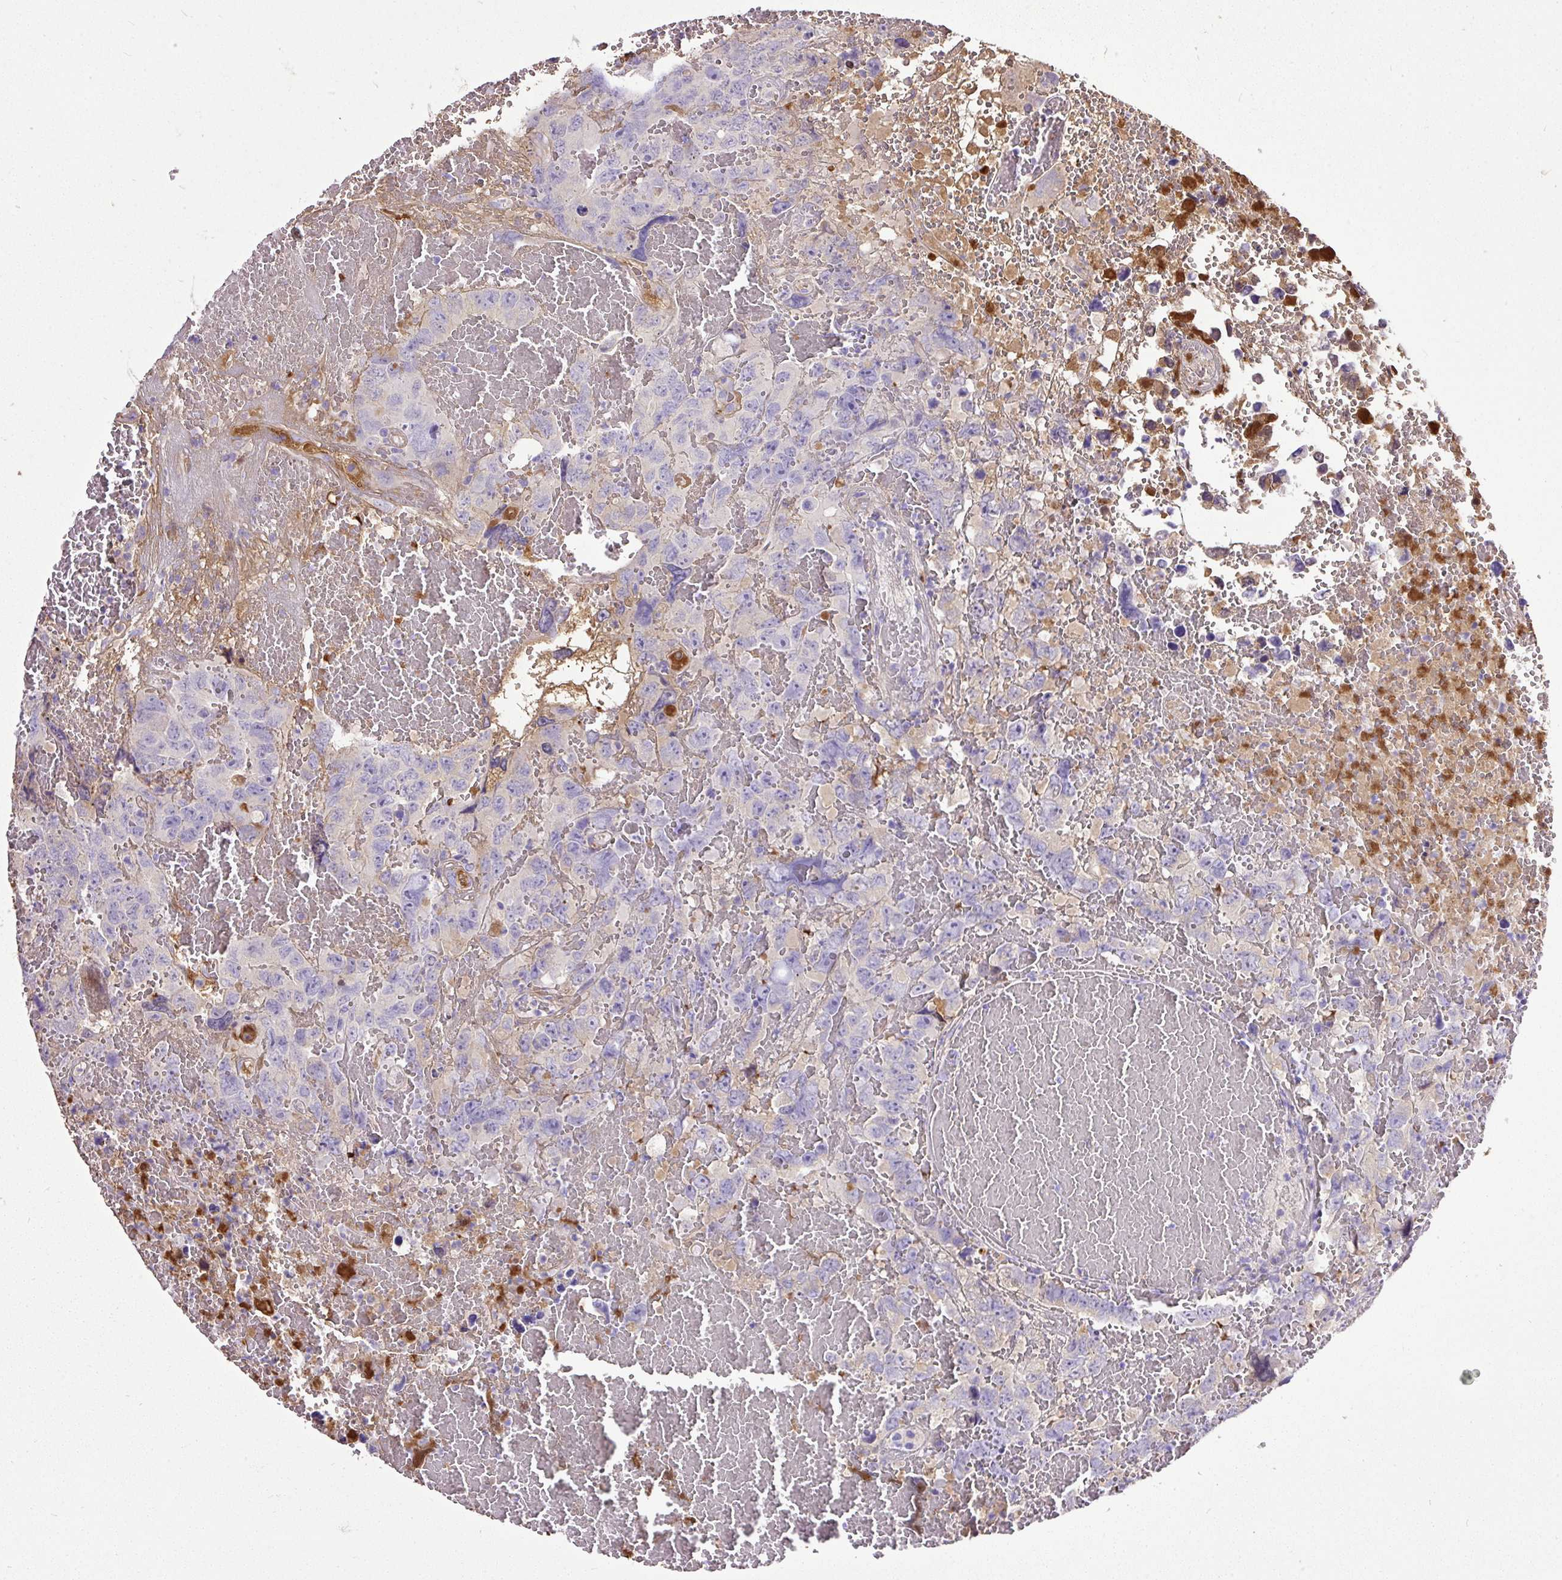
{"staining": {"intensity": "moderate", "quantity": "<25%", "location": "cytoplasmic/membranous"}, "tissue": "testis cancer", "cell_type": "Tumor cells", "image_type": "cancer", "snomed": [{"axis": "morphology", "description": "Carcinoma, Embryonal, NOS"}, {"axis": "topography", "description": "Testis"}], "caption": "The immunohistochemical stain shows moderate cytoplasmic/membranous expression in tumor cells of testis embryonal carcinoma tissue.", "gene": "CLEC3B", "patient": {"sex": "male", "age": 45}}